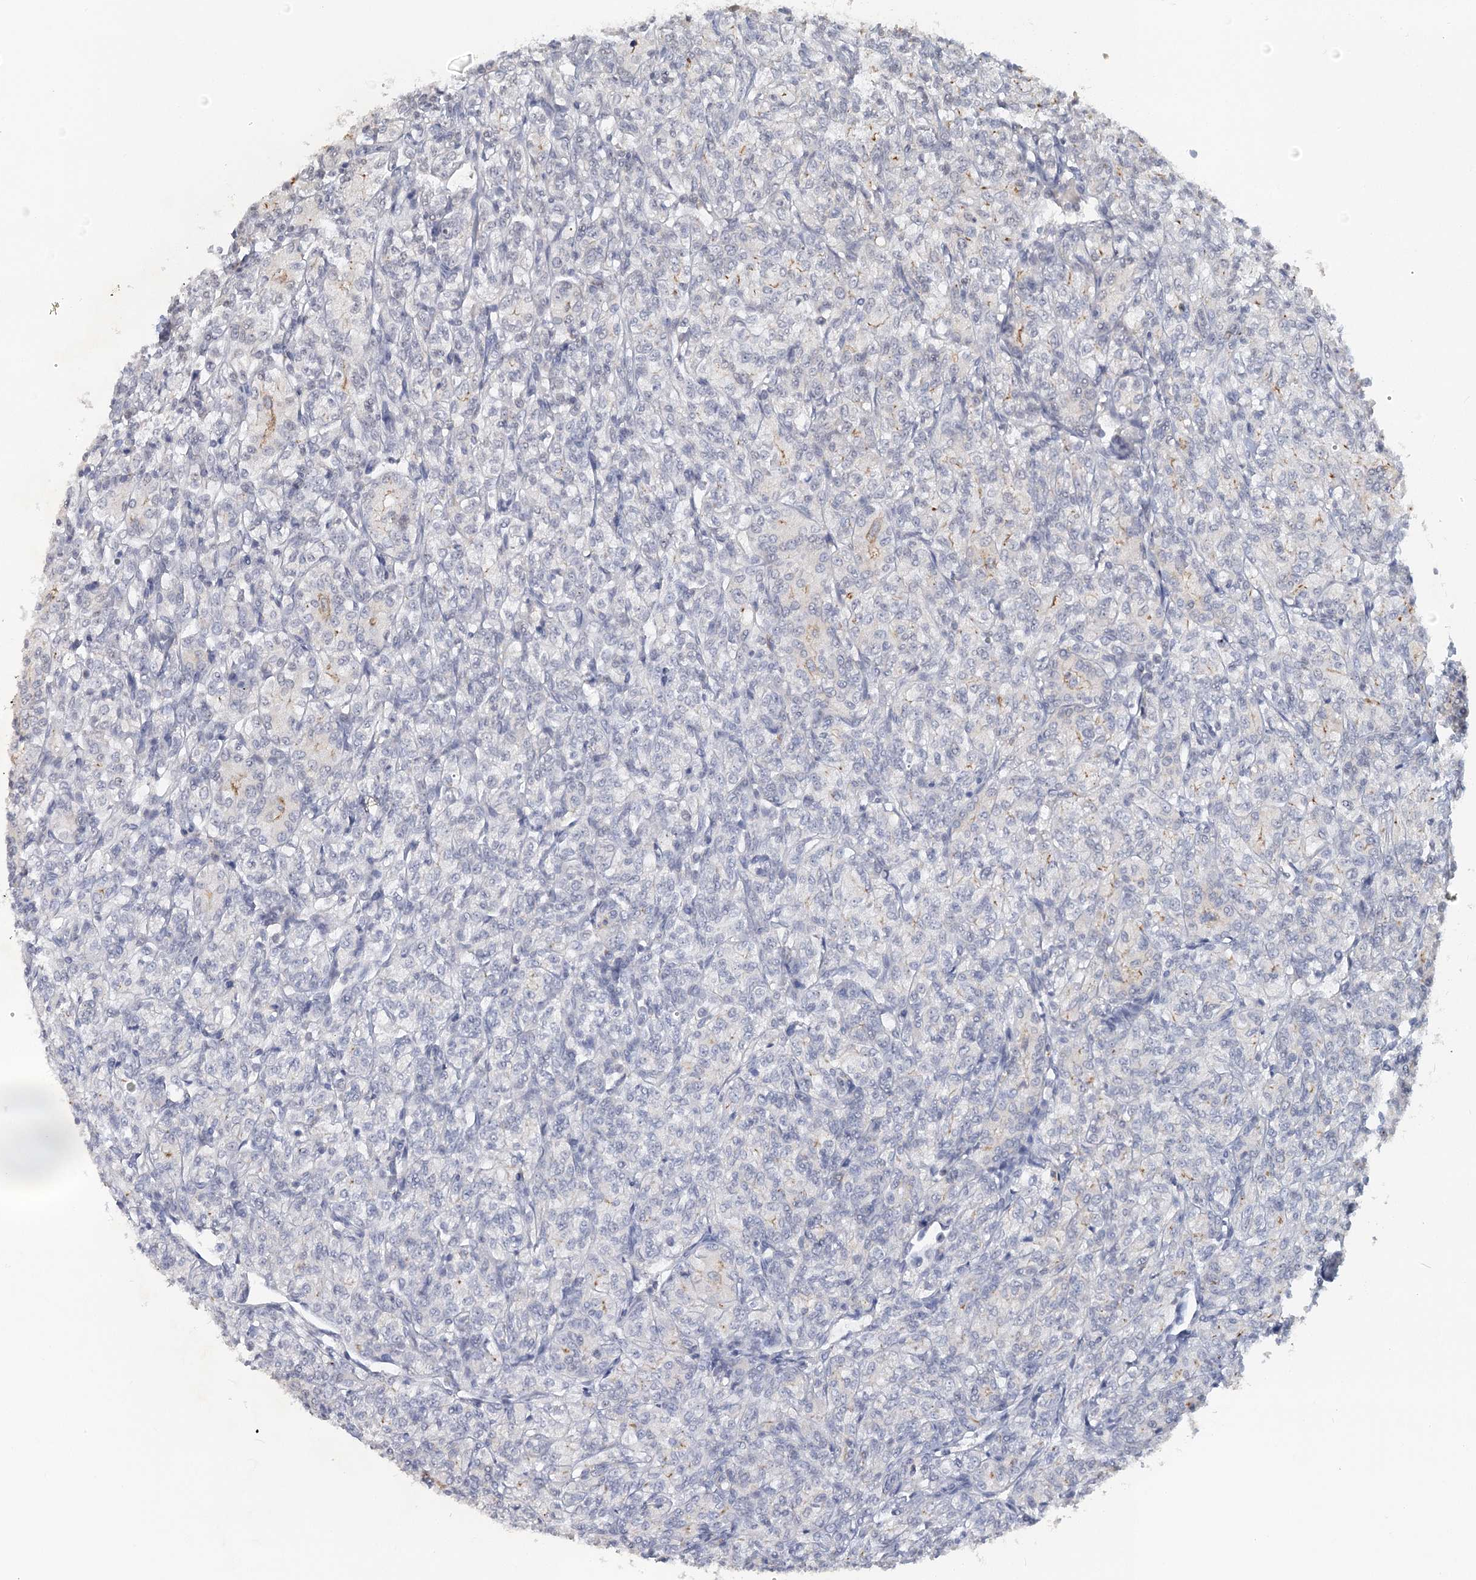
{"staining": {"intensity": "moderate", "quantity": "<25%", "location": "cytoplasmic/membranous"}, "tissue": "renal cancer", "cell_type": "Tumor cells", "image_type": "cancer", "snomed": [{"axis": "morphology", "description": "Adenocarcinoma, NOS"}, {"axis": "topography", "description": "Kidney"}], "caption": "Tumor cells show moderate cytoplasmic/membranous staining in about <25% of cells in adenocarcinoma (renal).", "gene": "MYO7B", "patient": {"sex": "male", "age": 77}}